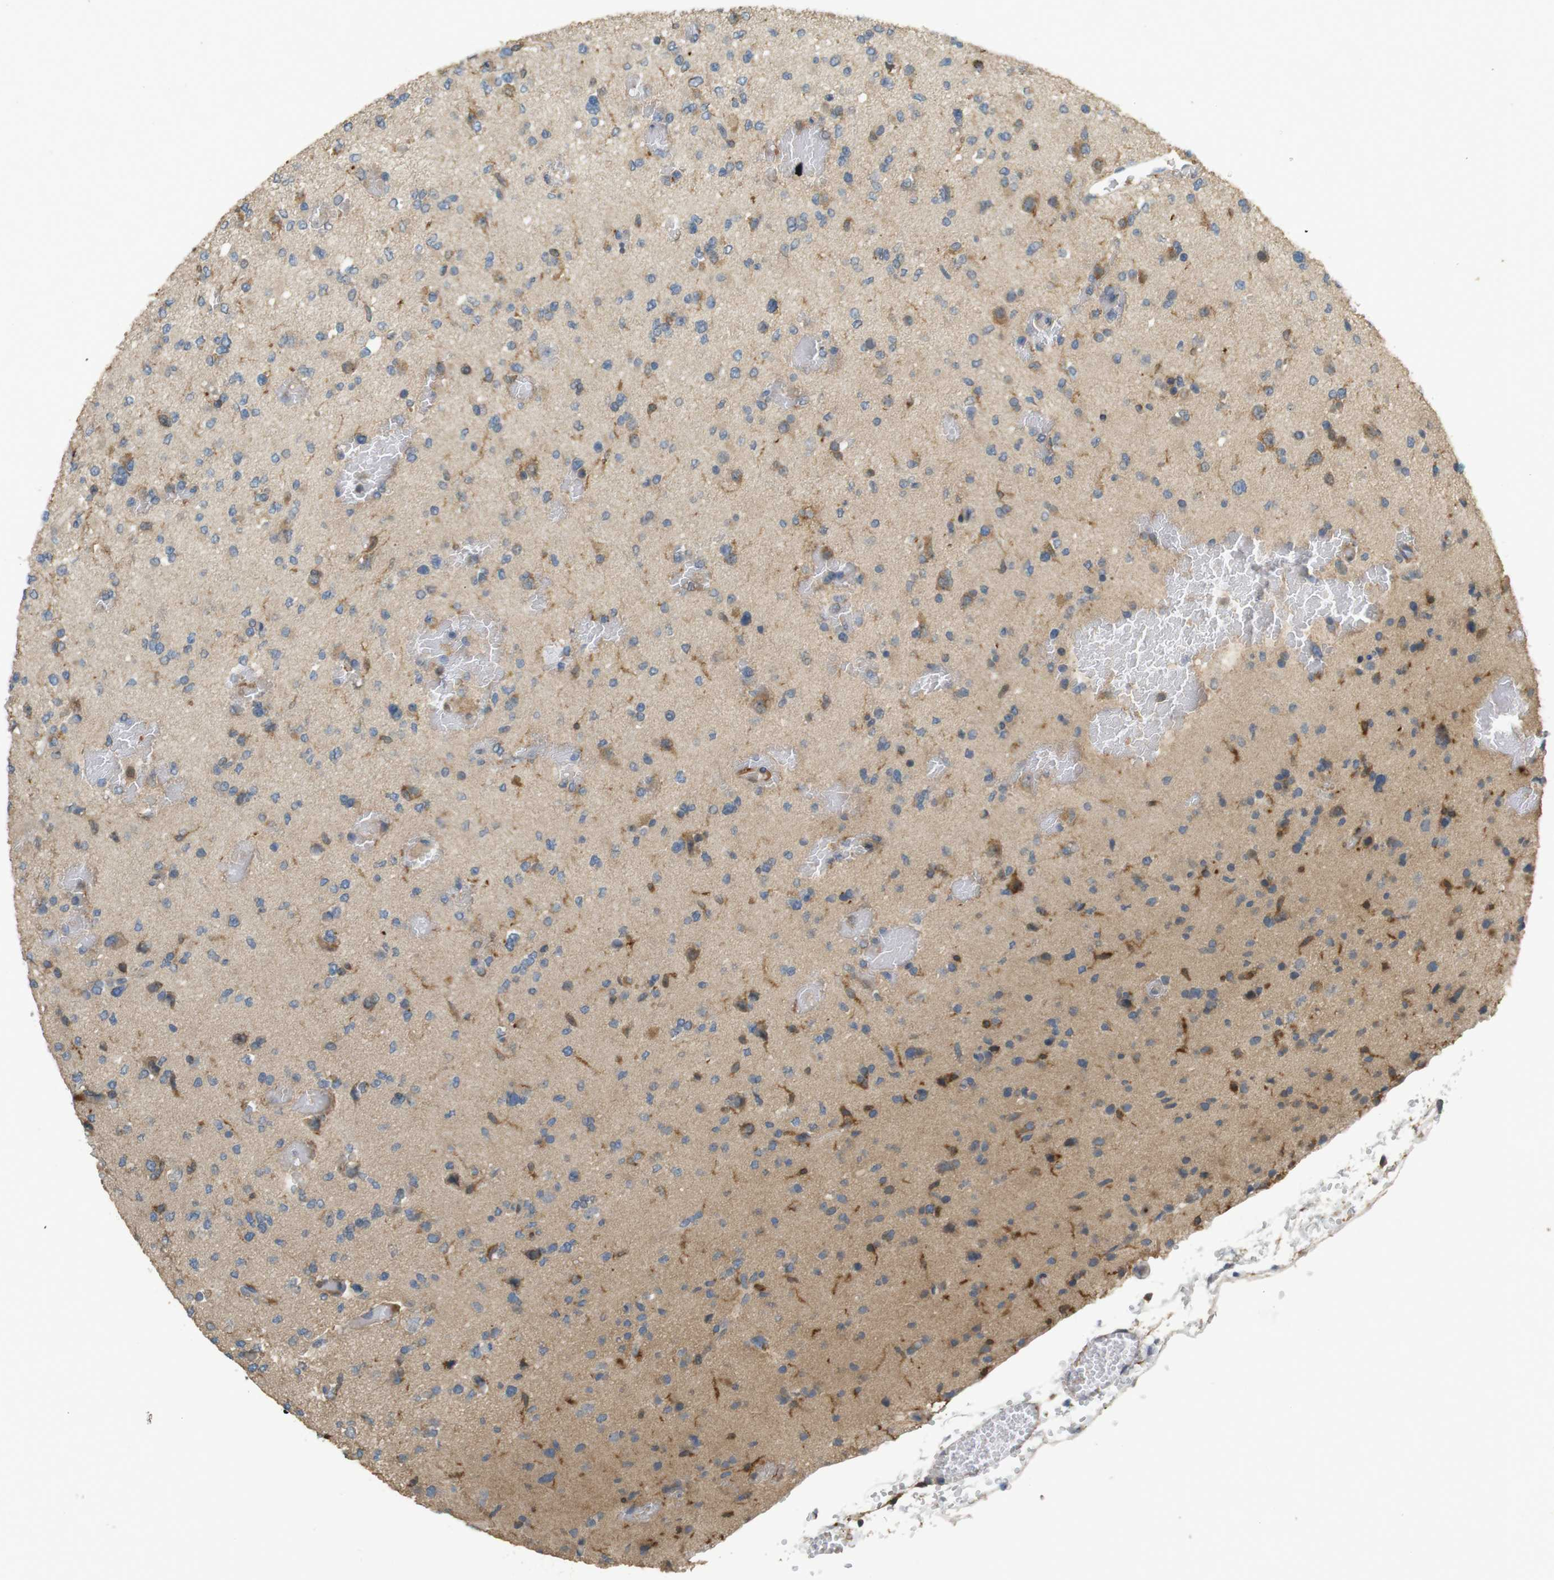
{"staining": {"intensity": "moderate", "quantity": "25%-75%", "location": "cytoplasmic/membranous"}, "tissue": "glioma", "cell_type": "Tumor cells", "image_type": "cancer", "snomed": [{"axis": "morphology", "description": "Glioma, malignant, Low grade"}, {"axis": "topography", "description": "Brain"}], "caption": "Protein expression analysis of malignant glioma (low-grade) exhibits moderate cytoplasmic/membranous staining in about 25%-75% of tumor cells. The staining was performed using DAB to visualize the protein expression in brown, while the nuclei were stained in blue with hematoxylin (Magnification: 20x).", "gene": "ARHGAP24", "patient": {"sex": "female", "age": 22}}